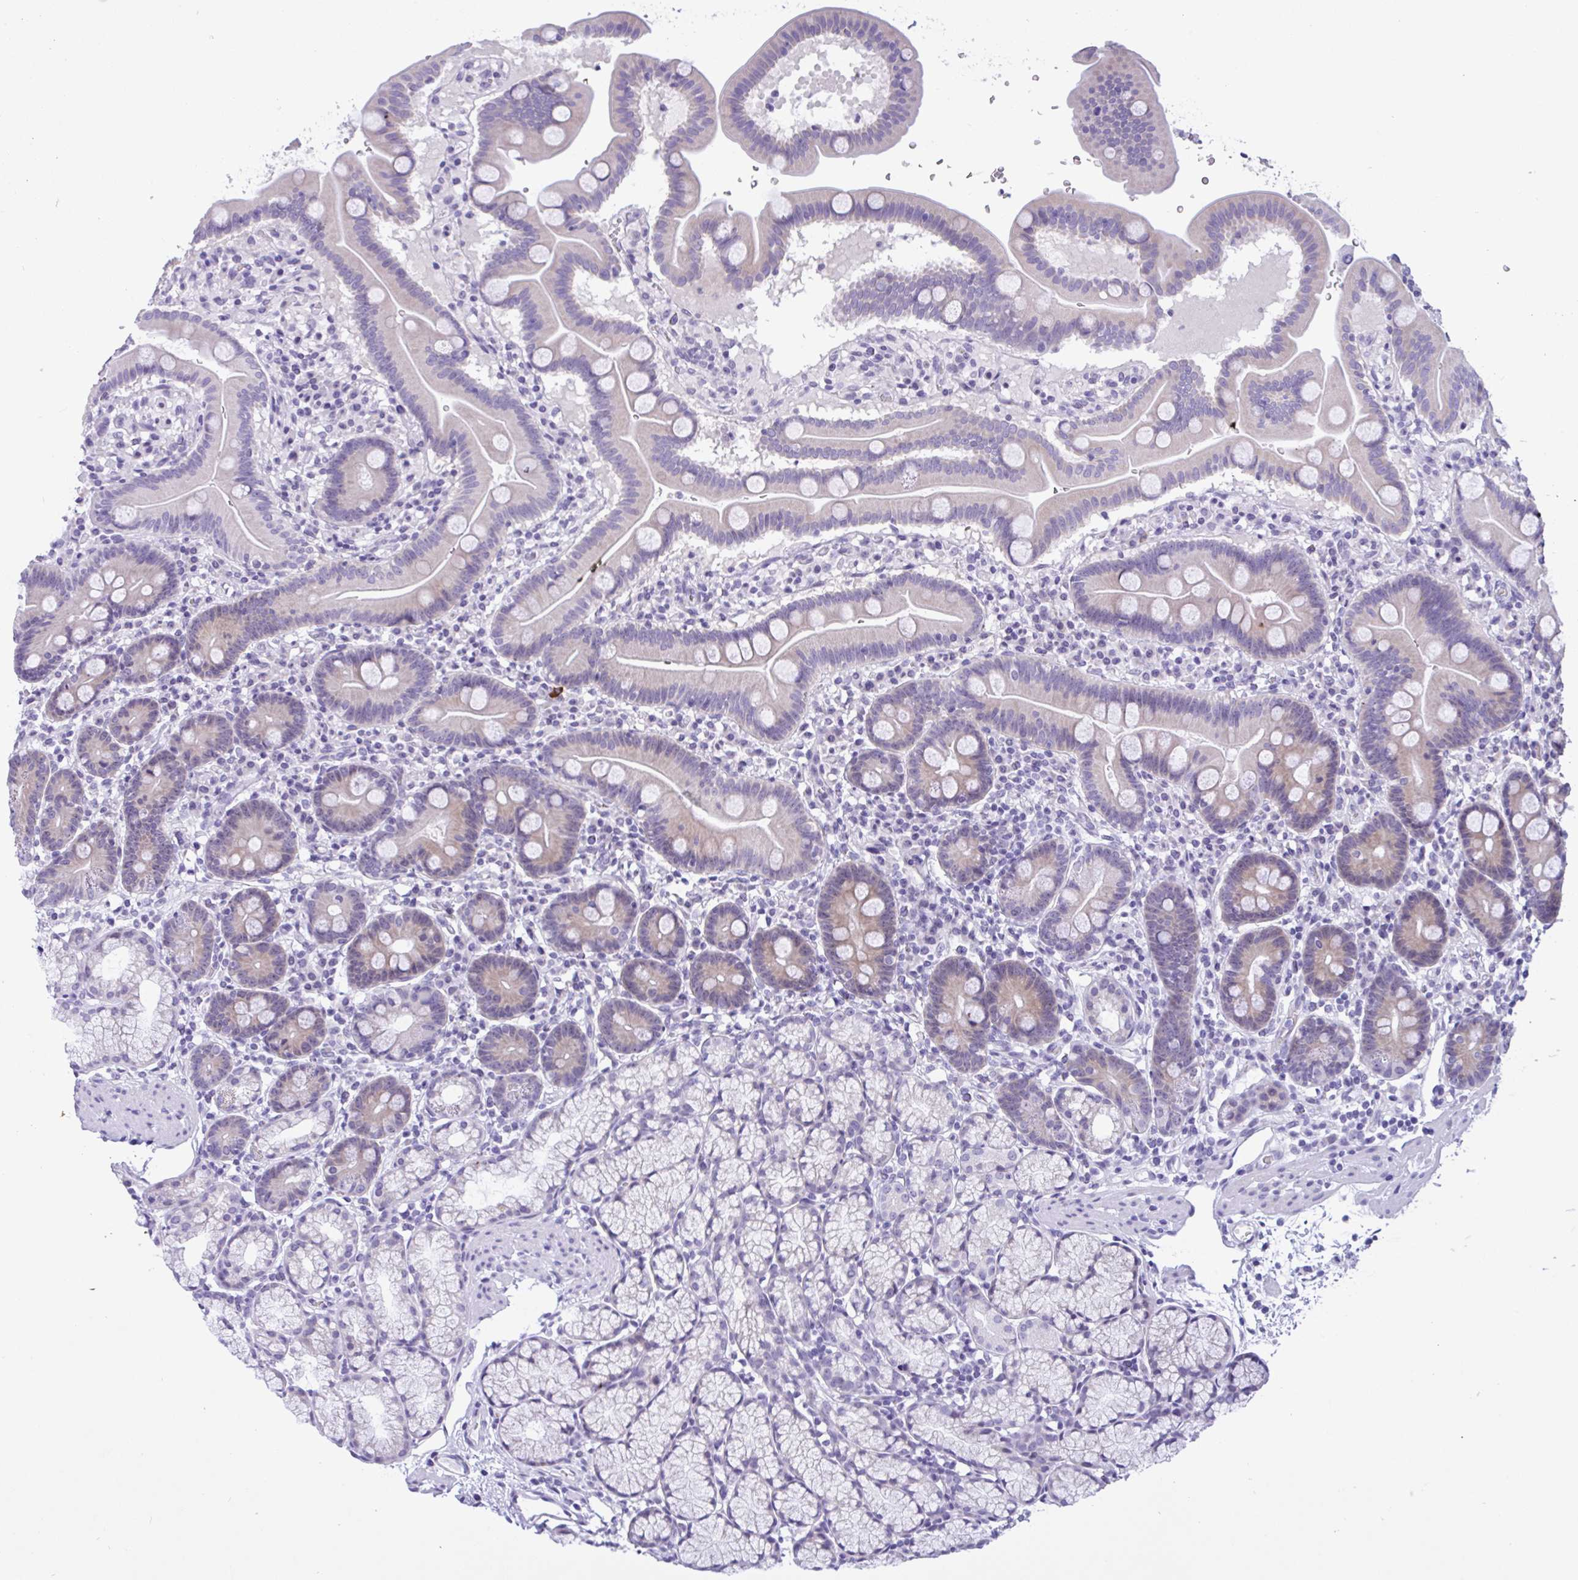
{"staining": {"intensity": "weak", "quantity": "<25%", "location": "cytoplasmic/membranous"}, "tissue": "duodenum", "cell_type": "Glandular cells", "image_type": "normal", "snomed": [{"axis": "morphology", "description": "Normal tissue, NOS"}, {"axis": "topography", "description": "Duodenum"}], "caption": "Unremarkable duodenum was stained to show a protein in brown. There is no significant positivity in glandular cells.", "gene": "YBX2", "patient": {"sex": "male", "age": 59}}